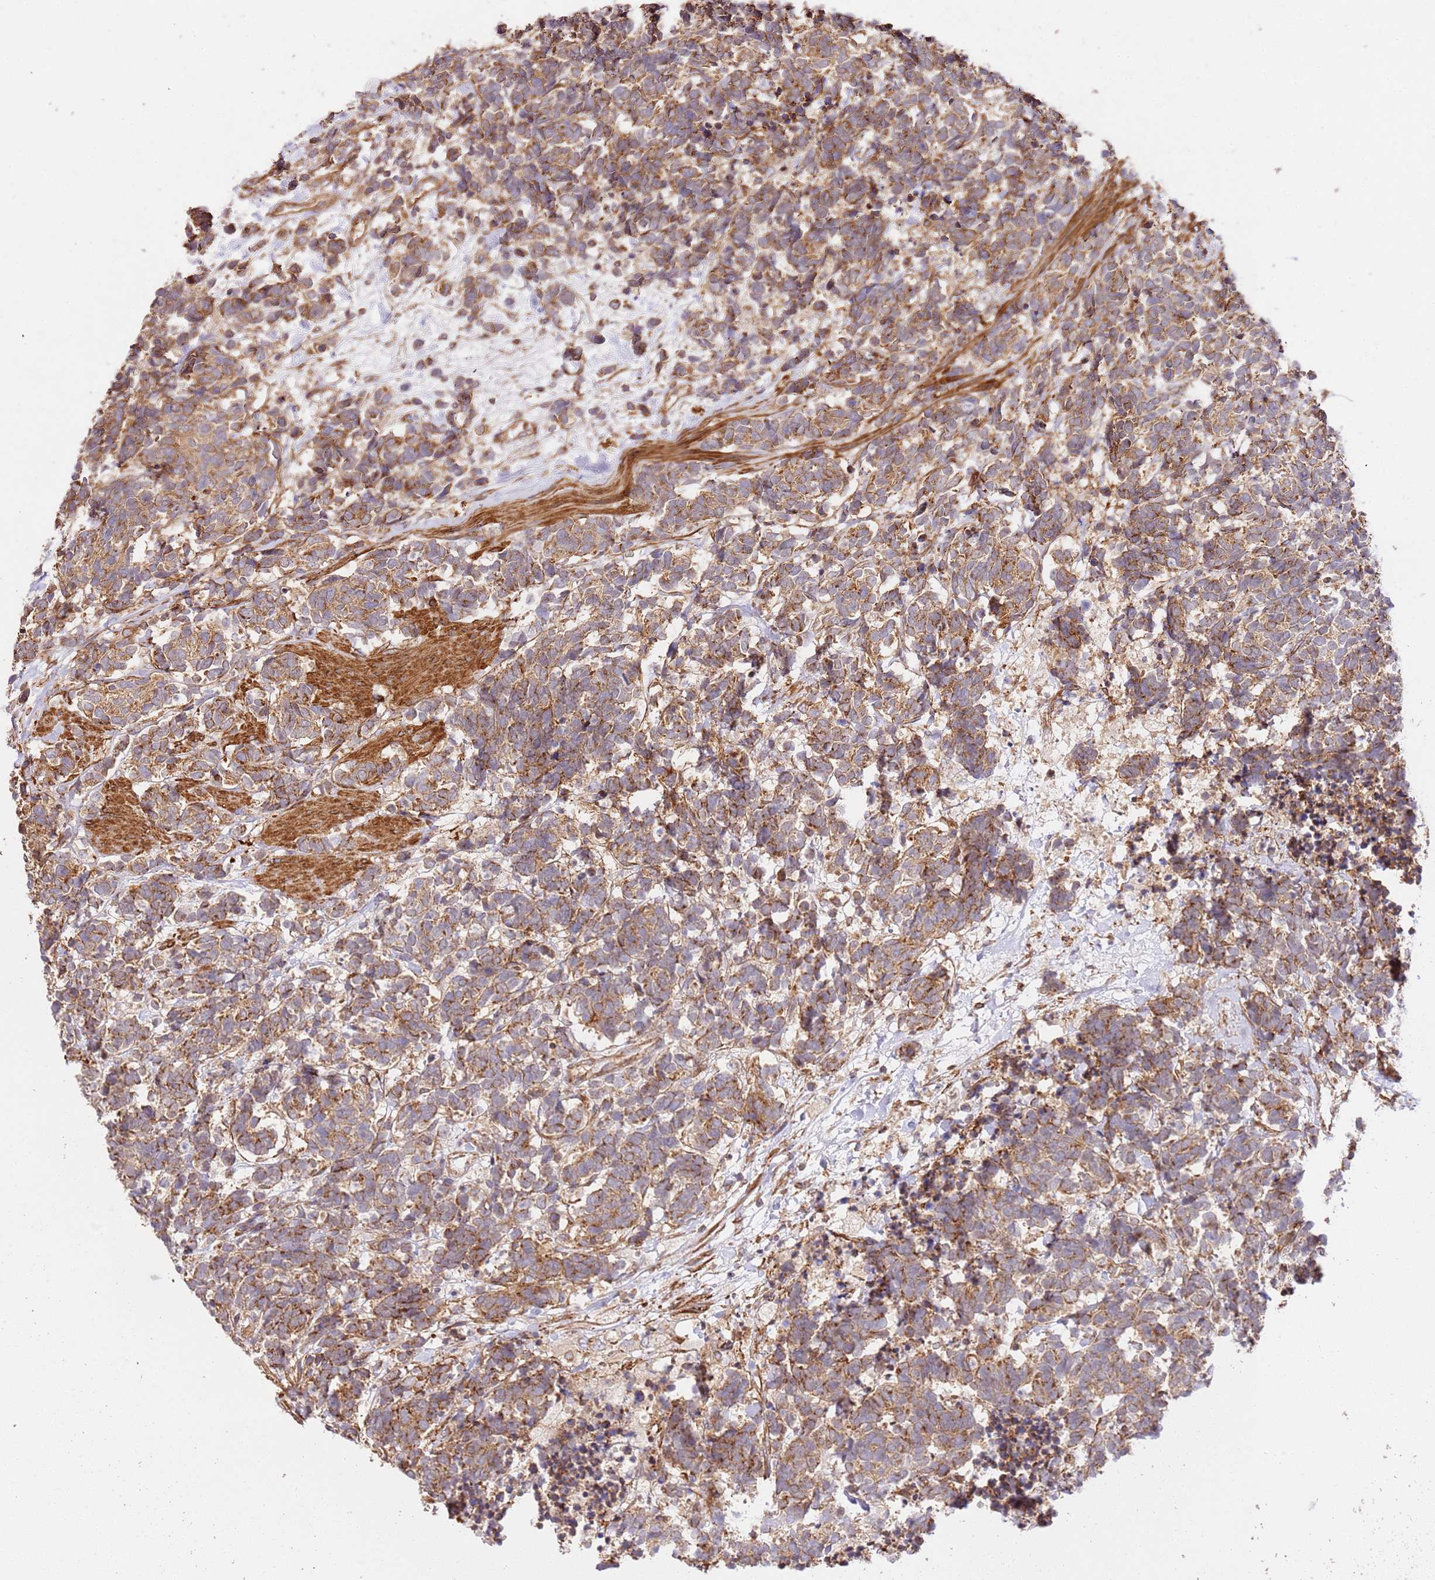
{"staining": {"intensity": "moderate", "quantity": ">75%", "location": "cytoplasmic/membranous"}, "tissue": "carcinoid", "cell_type": "Tumor cells", "image_type": "cancer", "snomed": [{"axis": "morphology", "description": "Carcinoma, NOS"}, {"axis": "morphology", "description": "Carcinoid, malignant, NOS"}, {"axis": "topography", "description": "Prostate"}], "caption": "Immunohistochemical staining of human carcinoid exhibits medium levels of moderate cytoplasmic/membranous protein positivity in about >75% of tumor cells.", "gene": "ZBTB39", "patient": {"sex": "male", "age": 57}}